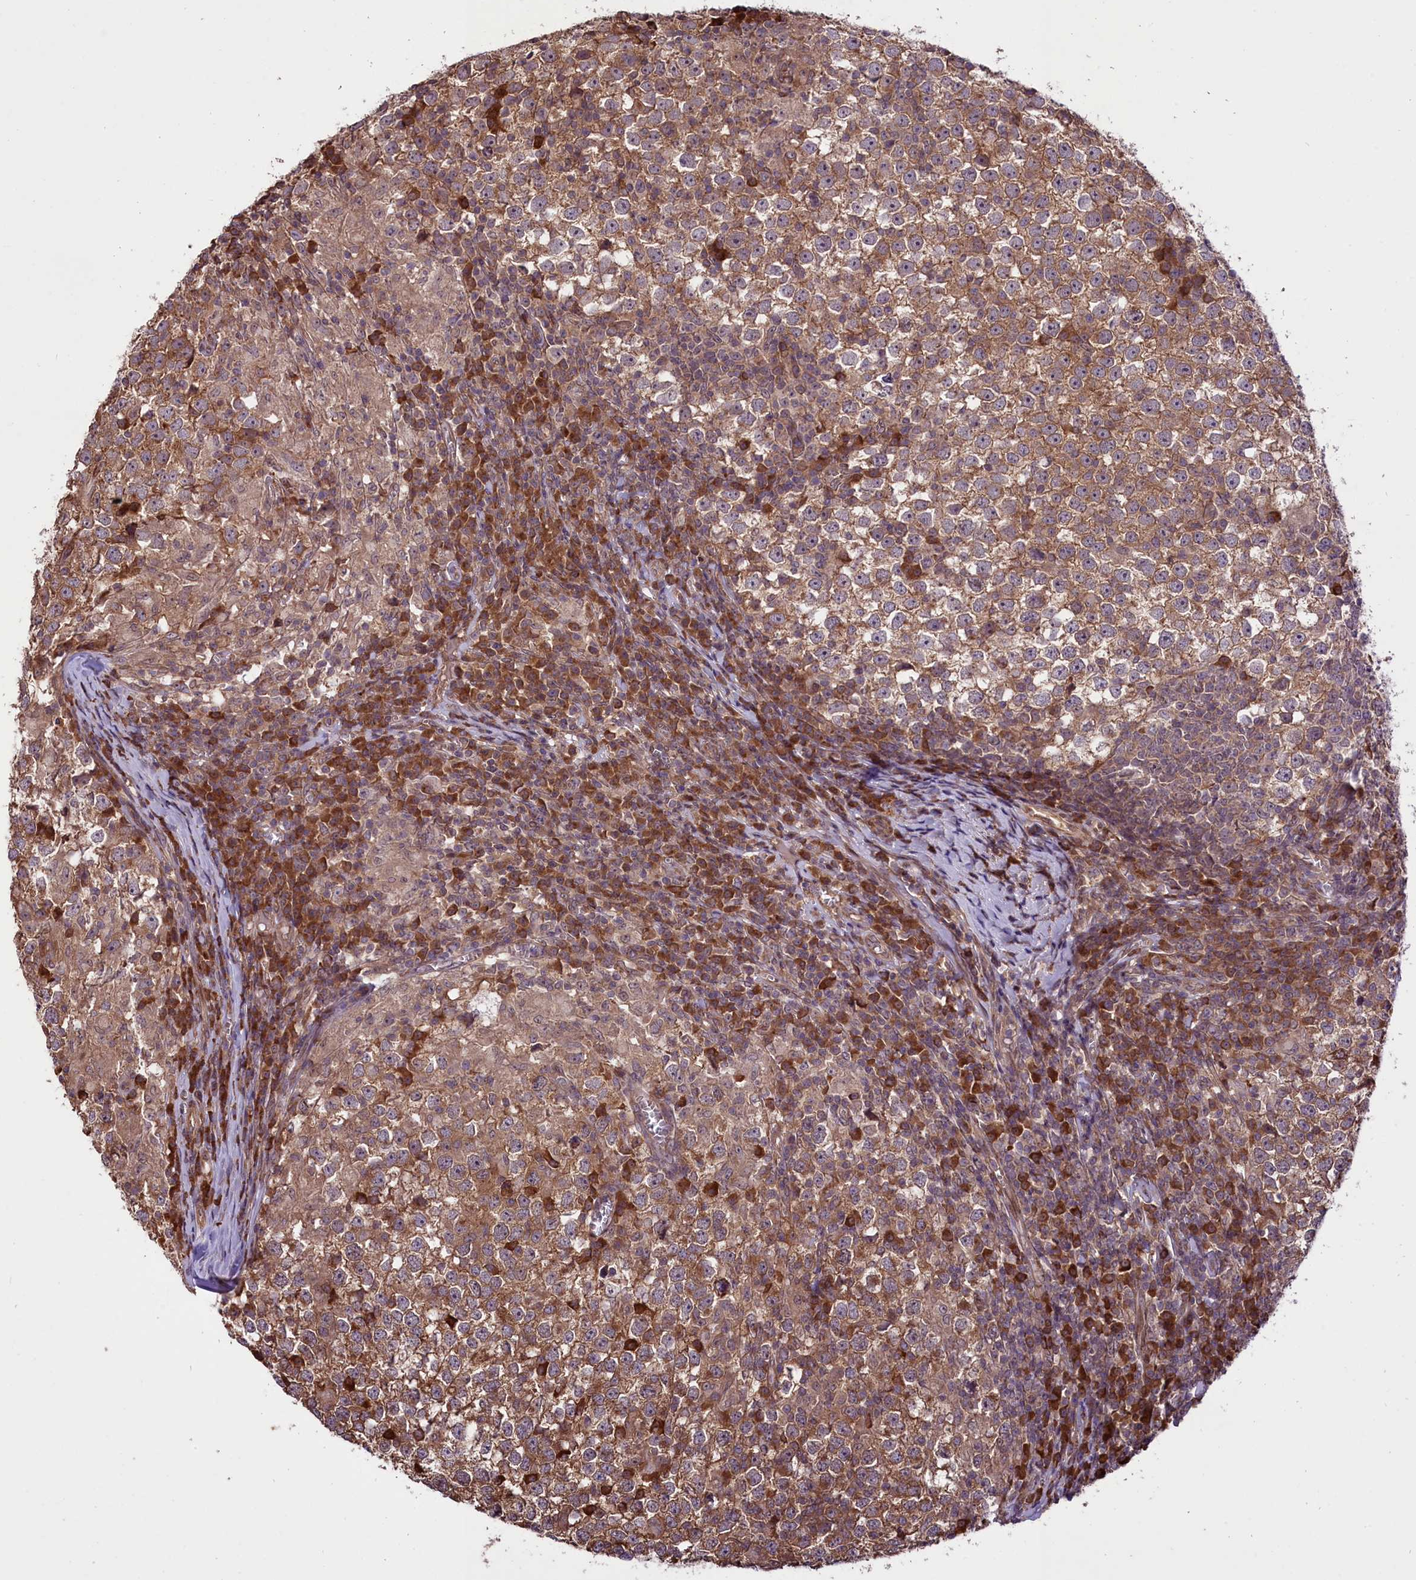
{"staining": {"intensity": "moderate", "quantity": ">75%", "location": "cytoplasmic/membranous"}, "tissue": "testis cancer", "cell_type": "Tumor cells", "image_type": "cancer", "snomed": [{"axis": "morphology", "description": "Seminoma, NOS"}, {"axis": "topography", "description": "Testis"}], "caption": "Tumor cells show medium levels of moderate cytoplasmic/membranous expression in about >75% of cells in human testis cancer.", "gene": "HDAC5", "patient": {"sex": "male", "age": 65}}